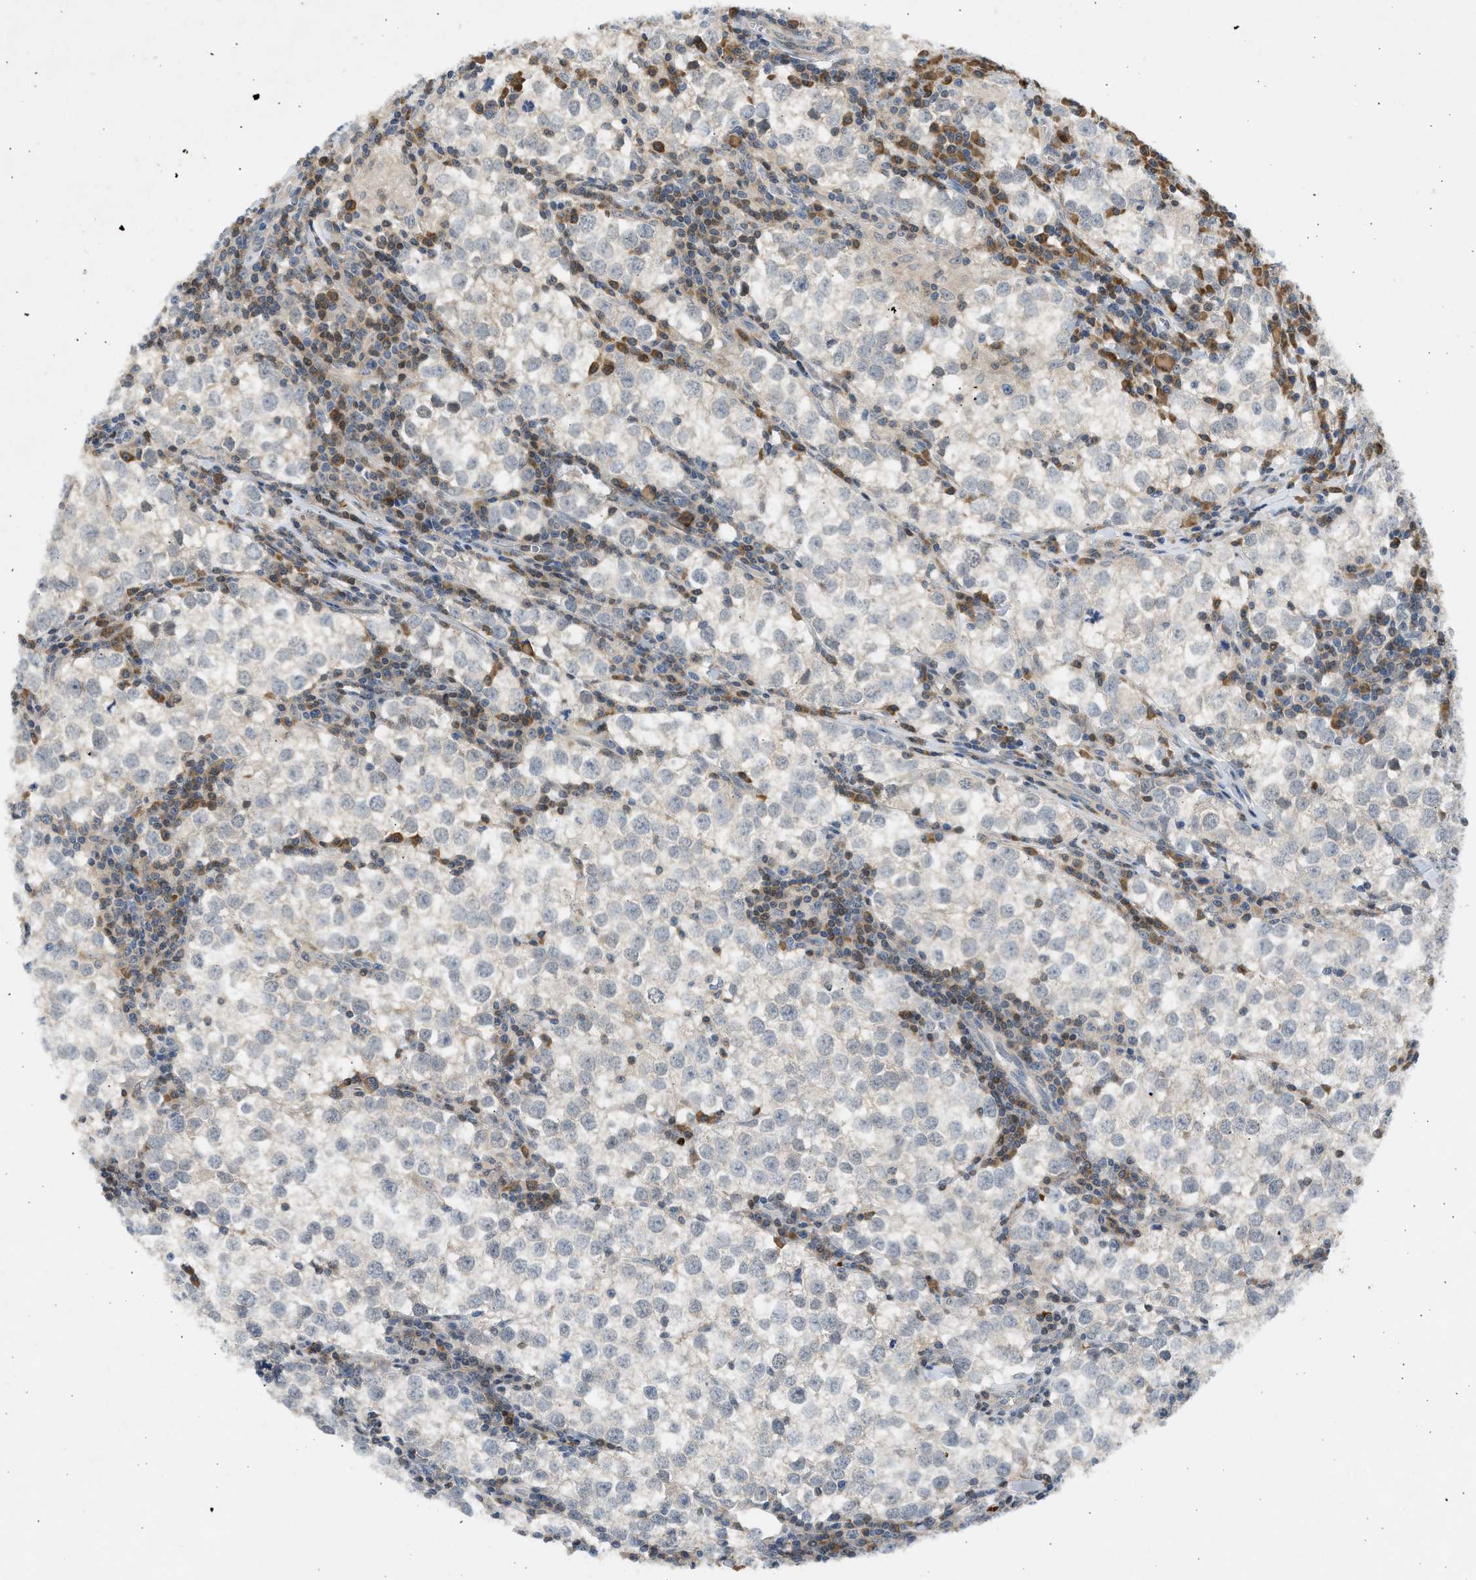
{"staining": {"intensity": "negative", "quantity": "none", "location": "none"}, "tissue": "testis cancer", "cell_type": "Tumor cells", "image_type": "cancer", "snomed": [{"axis": "morphology", "description": "Seminoma, NOS"}, {"axis": "morphology", "description": "Carcinoma, Embryonal, NOS"}, {"axis": "topography", "description": "Testis"}], "caption": "Testis cancer (seminoma) stained for a protein using IHC displays no positivity tumor cells.", "gene": "MAPK7", "patient": {"sex": "male", "age": 36}}